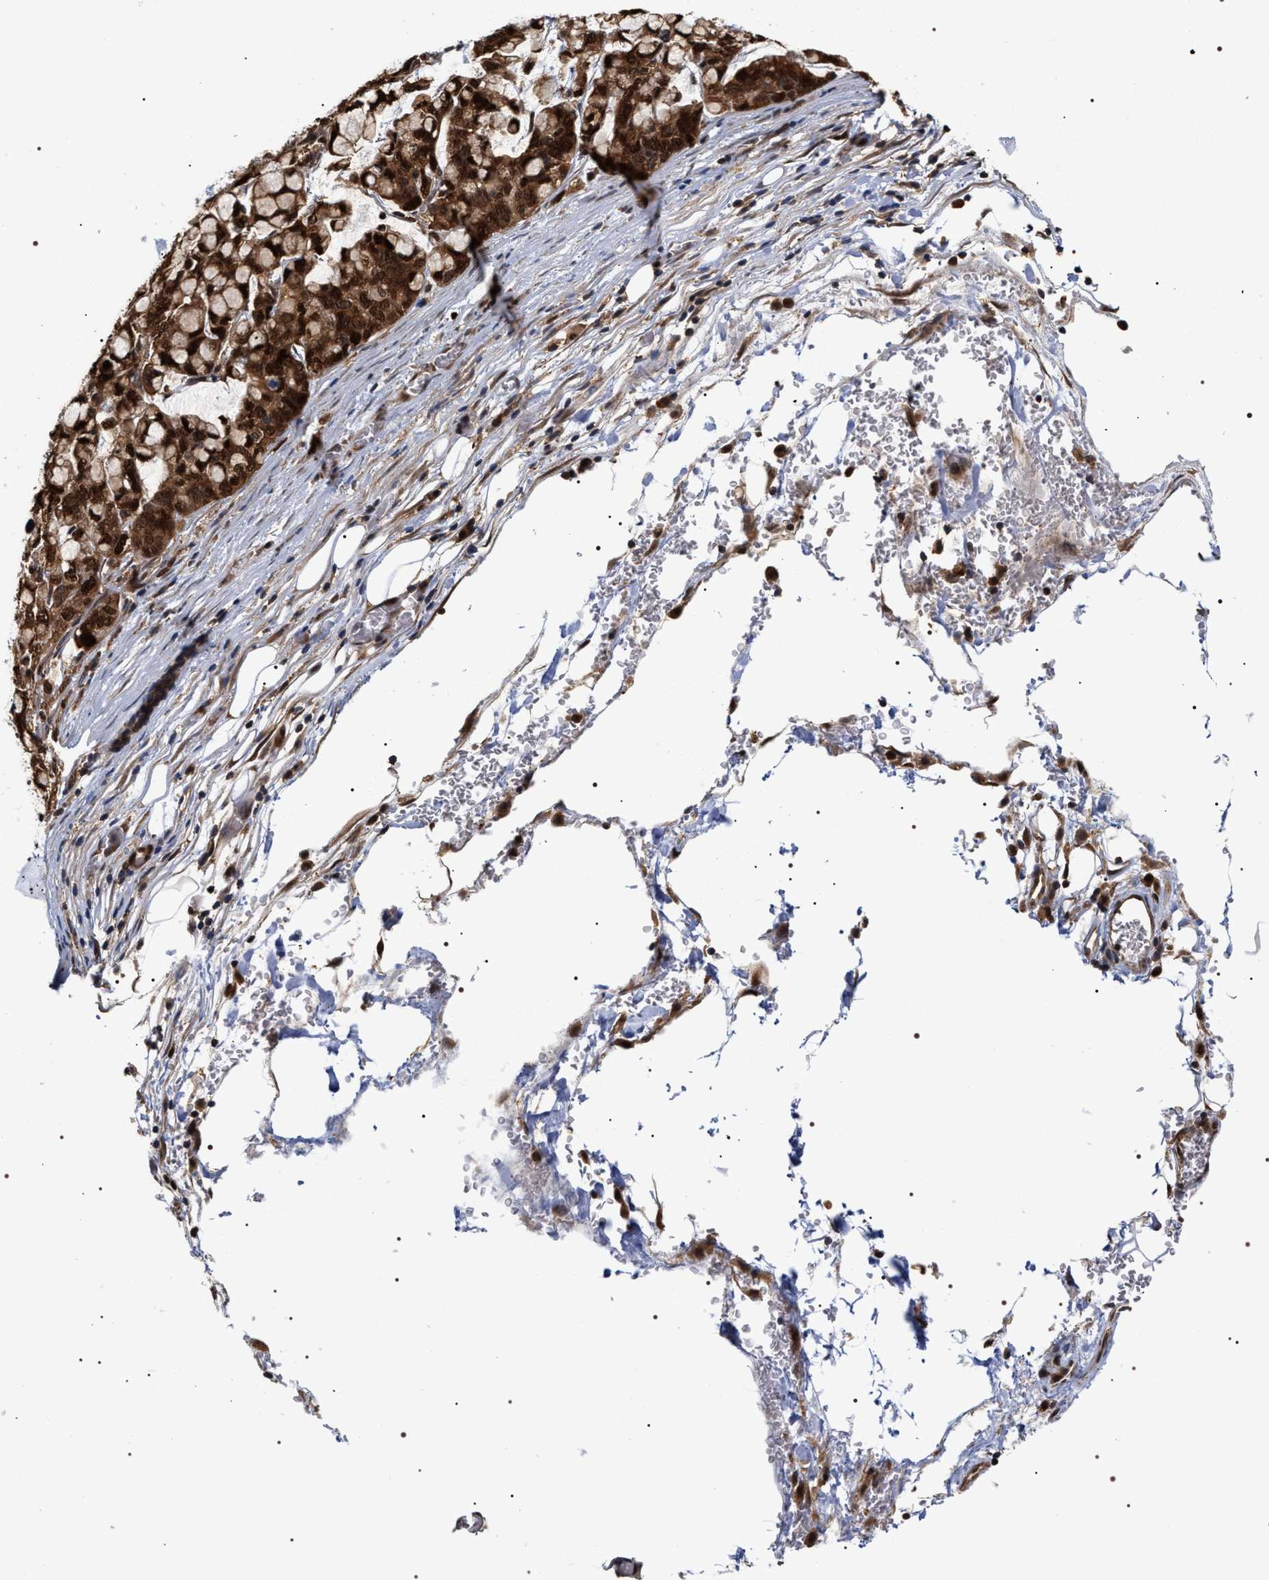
{"staining": {"intensity": "strong", "quantity": ">75%", "location": "cytoplasmic/membranous,nuclear"}, "tissue": "stomach cancer", "cell_type": "Tumor cells", "image_type": "cancer", "snomed": [{"axis": "morphology", "description": "Adenocarcinoma, NOS"}, {"axis": "topography", "description": "Stomach, lower"}], "caption": "Human stomach adenocarcinoma stained with a protein marker reveals strong staining in tumor cells.", "gene": "BAG6", "patient": {"sex": "male", "age": 84}}